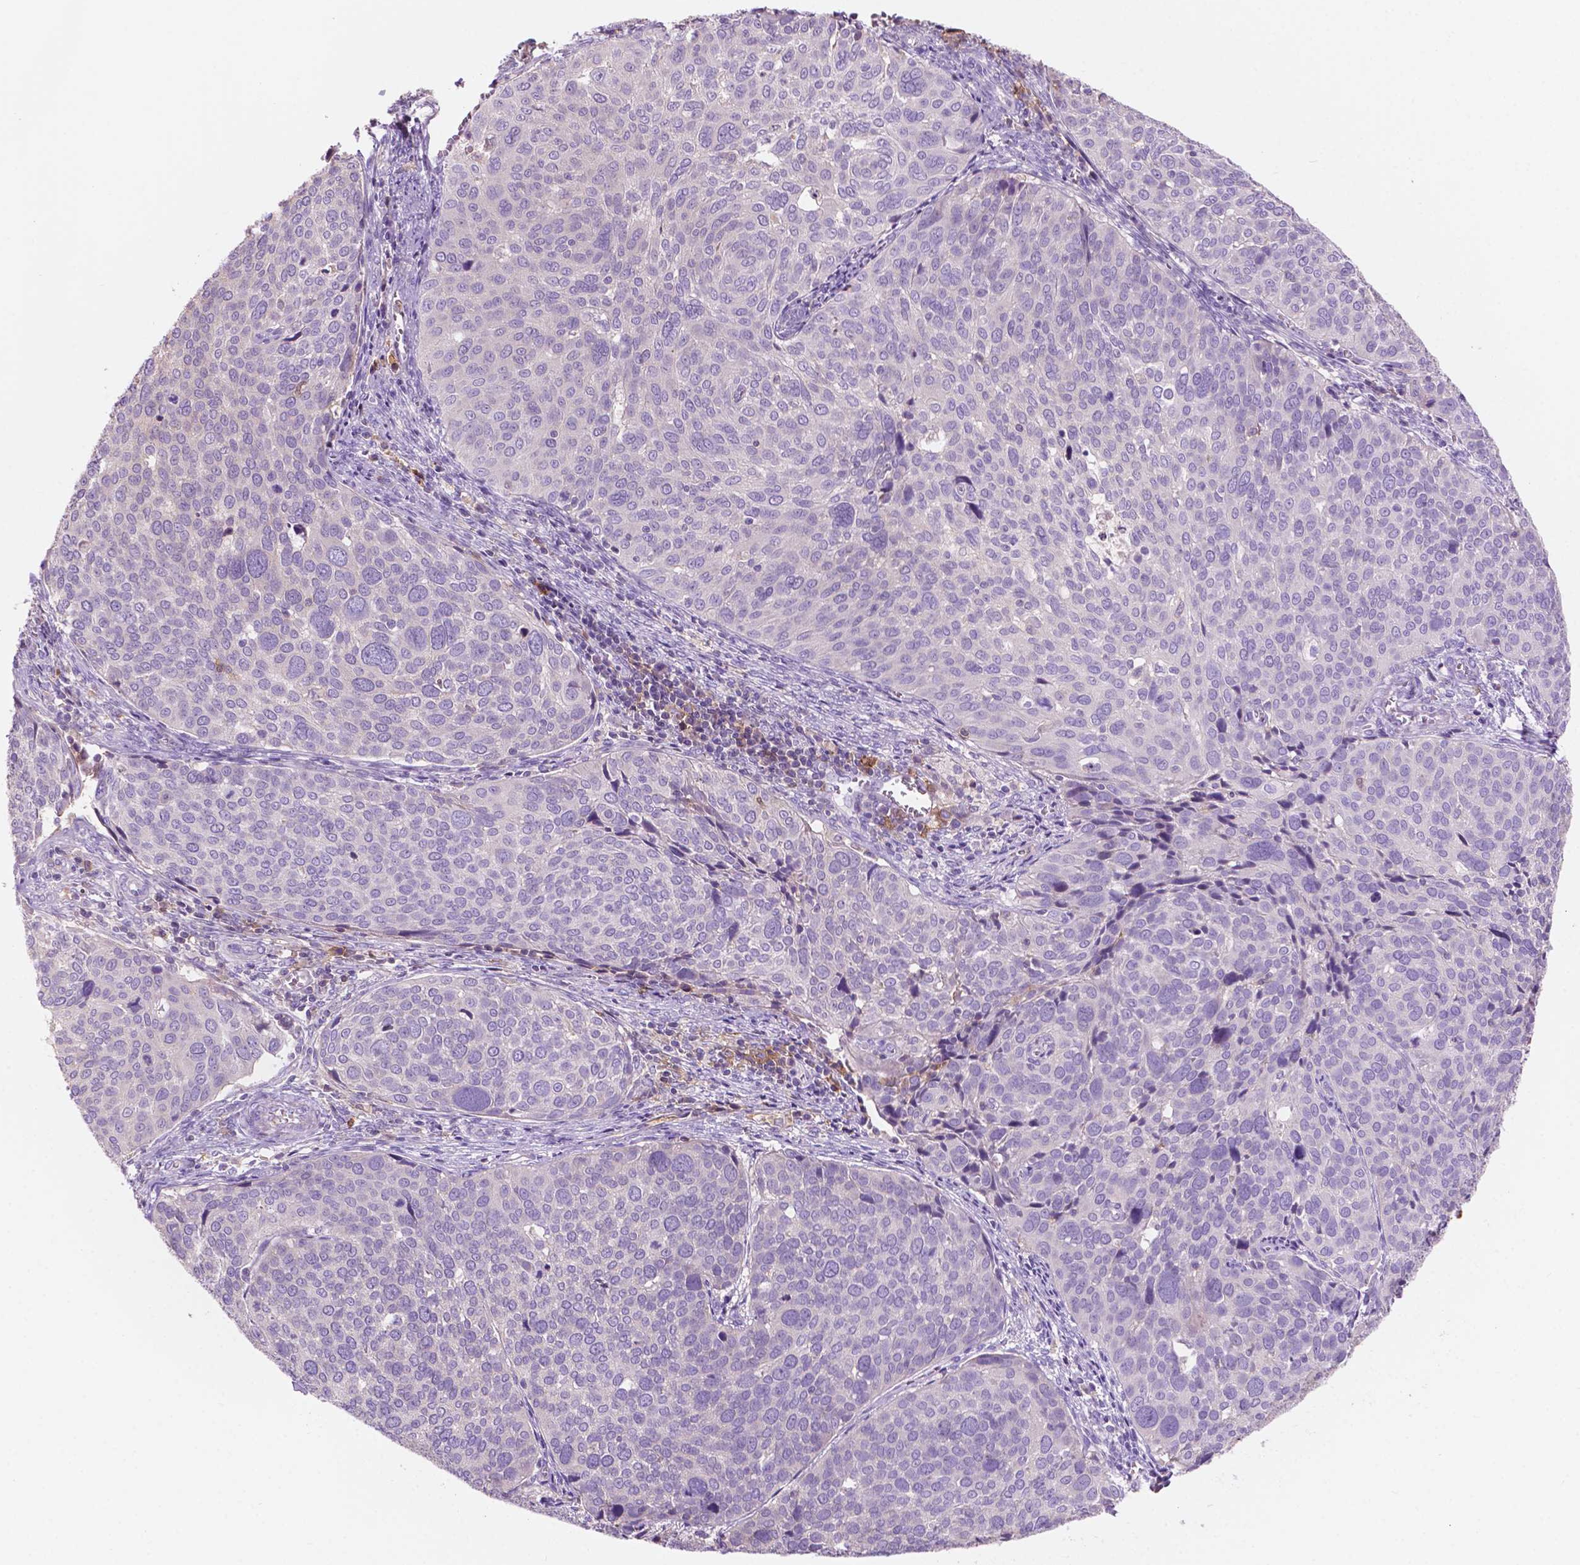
{"staining": {"intensity": "negative", "quantity": "none", "location": "none"}, "tissue": "cervical cancer", "cell_type": "Tumor cells", "image_type": "cancer", "snomed": [{"axis": "morphology", "description": "Squamous cell carcinoma, NOS"}, {"axis": "topography", "description": "Cervix"}], "caption": "The image exhibits no staining of tumor cells in squamous cell carcinoma (cervical).", "gene": "SEMA4A", "patient": {"sex": "female", "age": 39}}